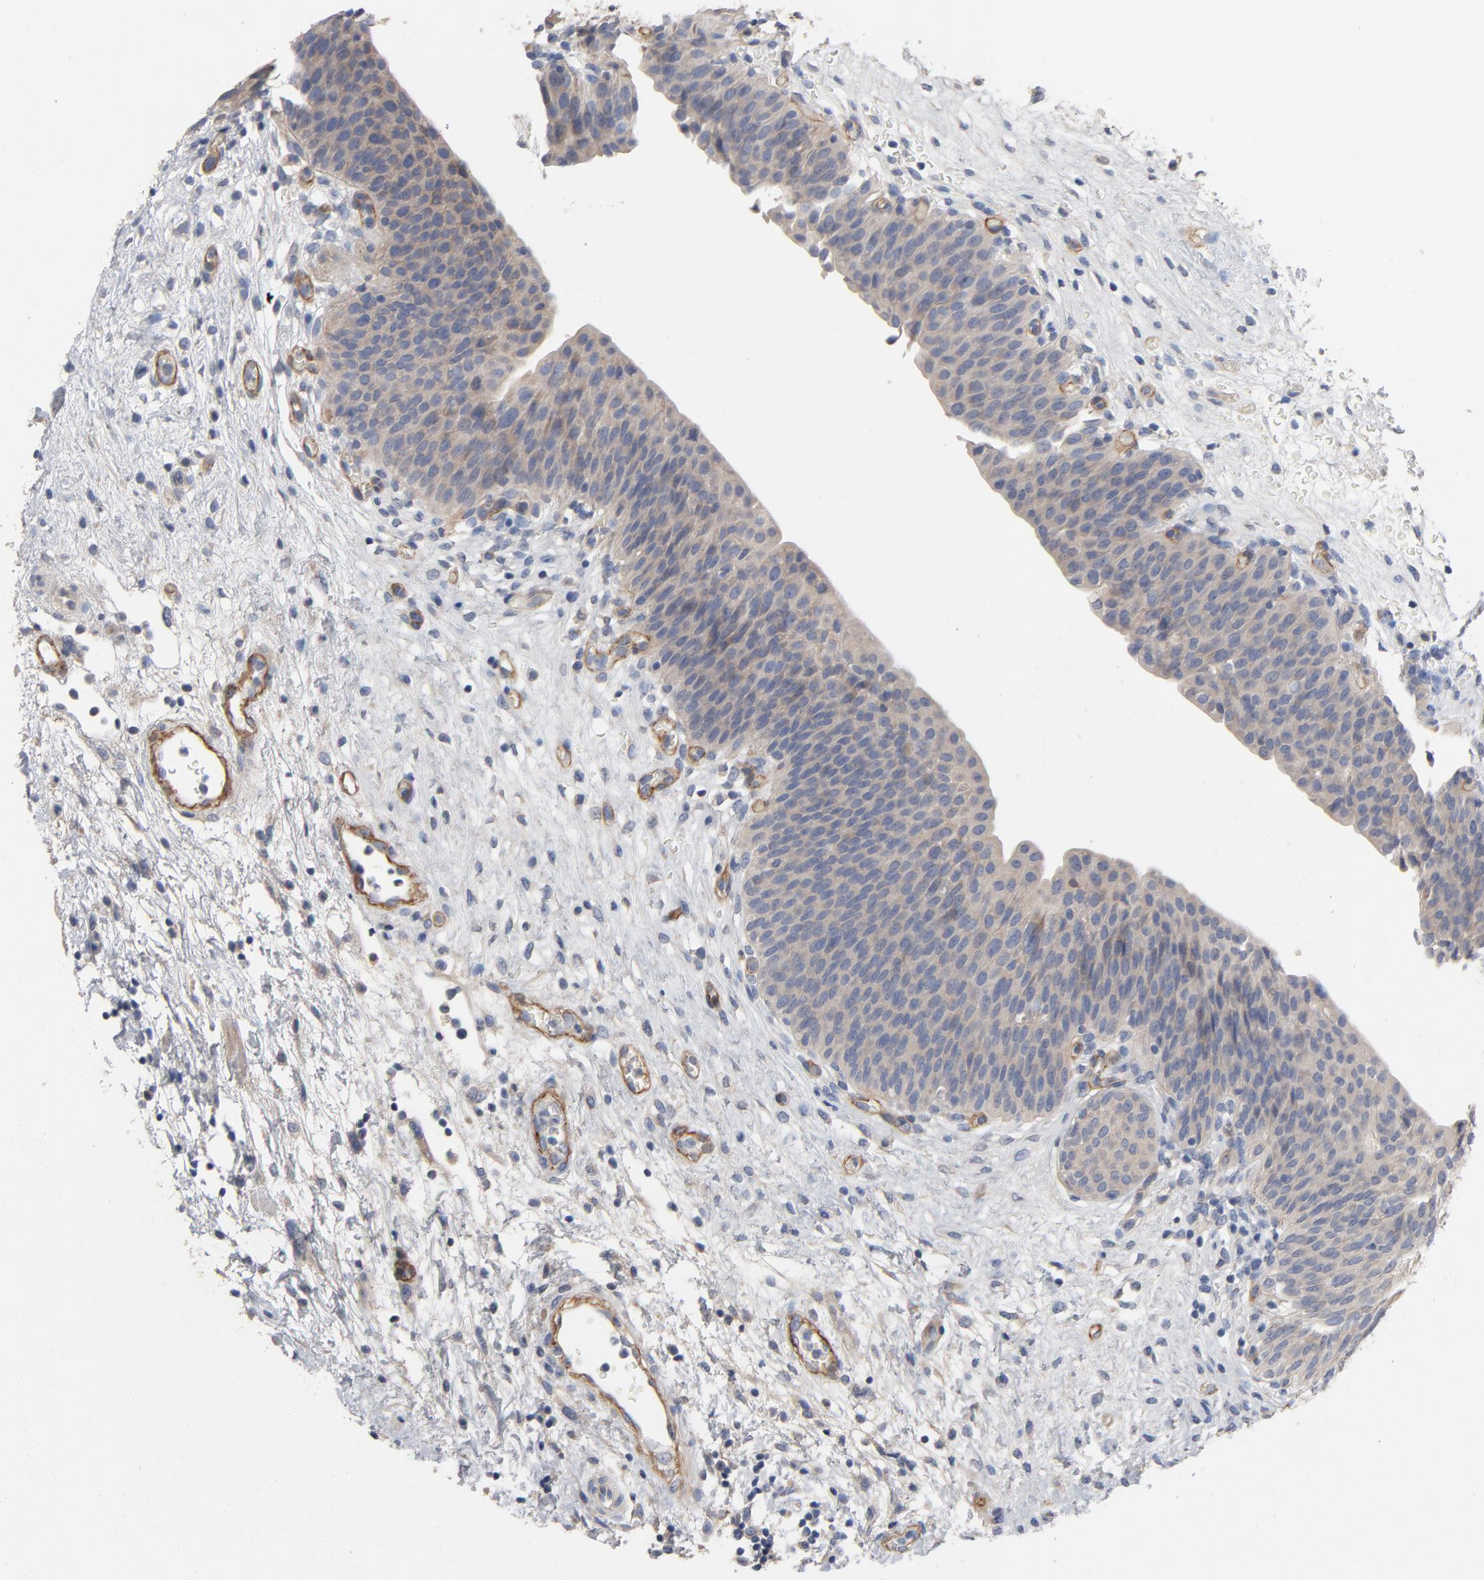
{"staining": {"intensity": "weak", "quantity": ">75%", "location": "cytoplasmic/membranous"}, "tissue": "urinary bladder", "cell_type": "Urothelial cells", "image_type": "normal", "snomed": [{"axis": "morphology", "description": "Normal tissue, NOS"}, {"axis": "topography", "description": "Smooth muscle"}, {"axis": "topography", "description": "Urinary bladder"}], "caption": "An immunohistochemistry (IHC) micrograph of unremarkable tissue is shown. Protein staining in brown highlights weak cytoplasmic/membranous positivity in urinary bladder within urothelial cells.", "gene": "CCDC134", "patient": {"sex": "male", "age": 35}}